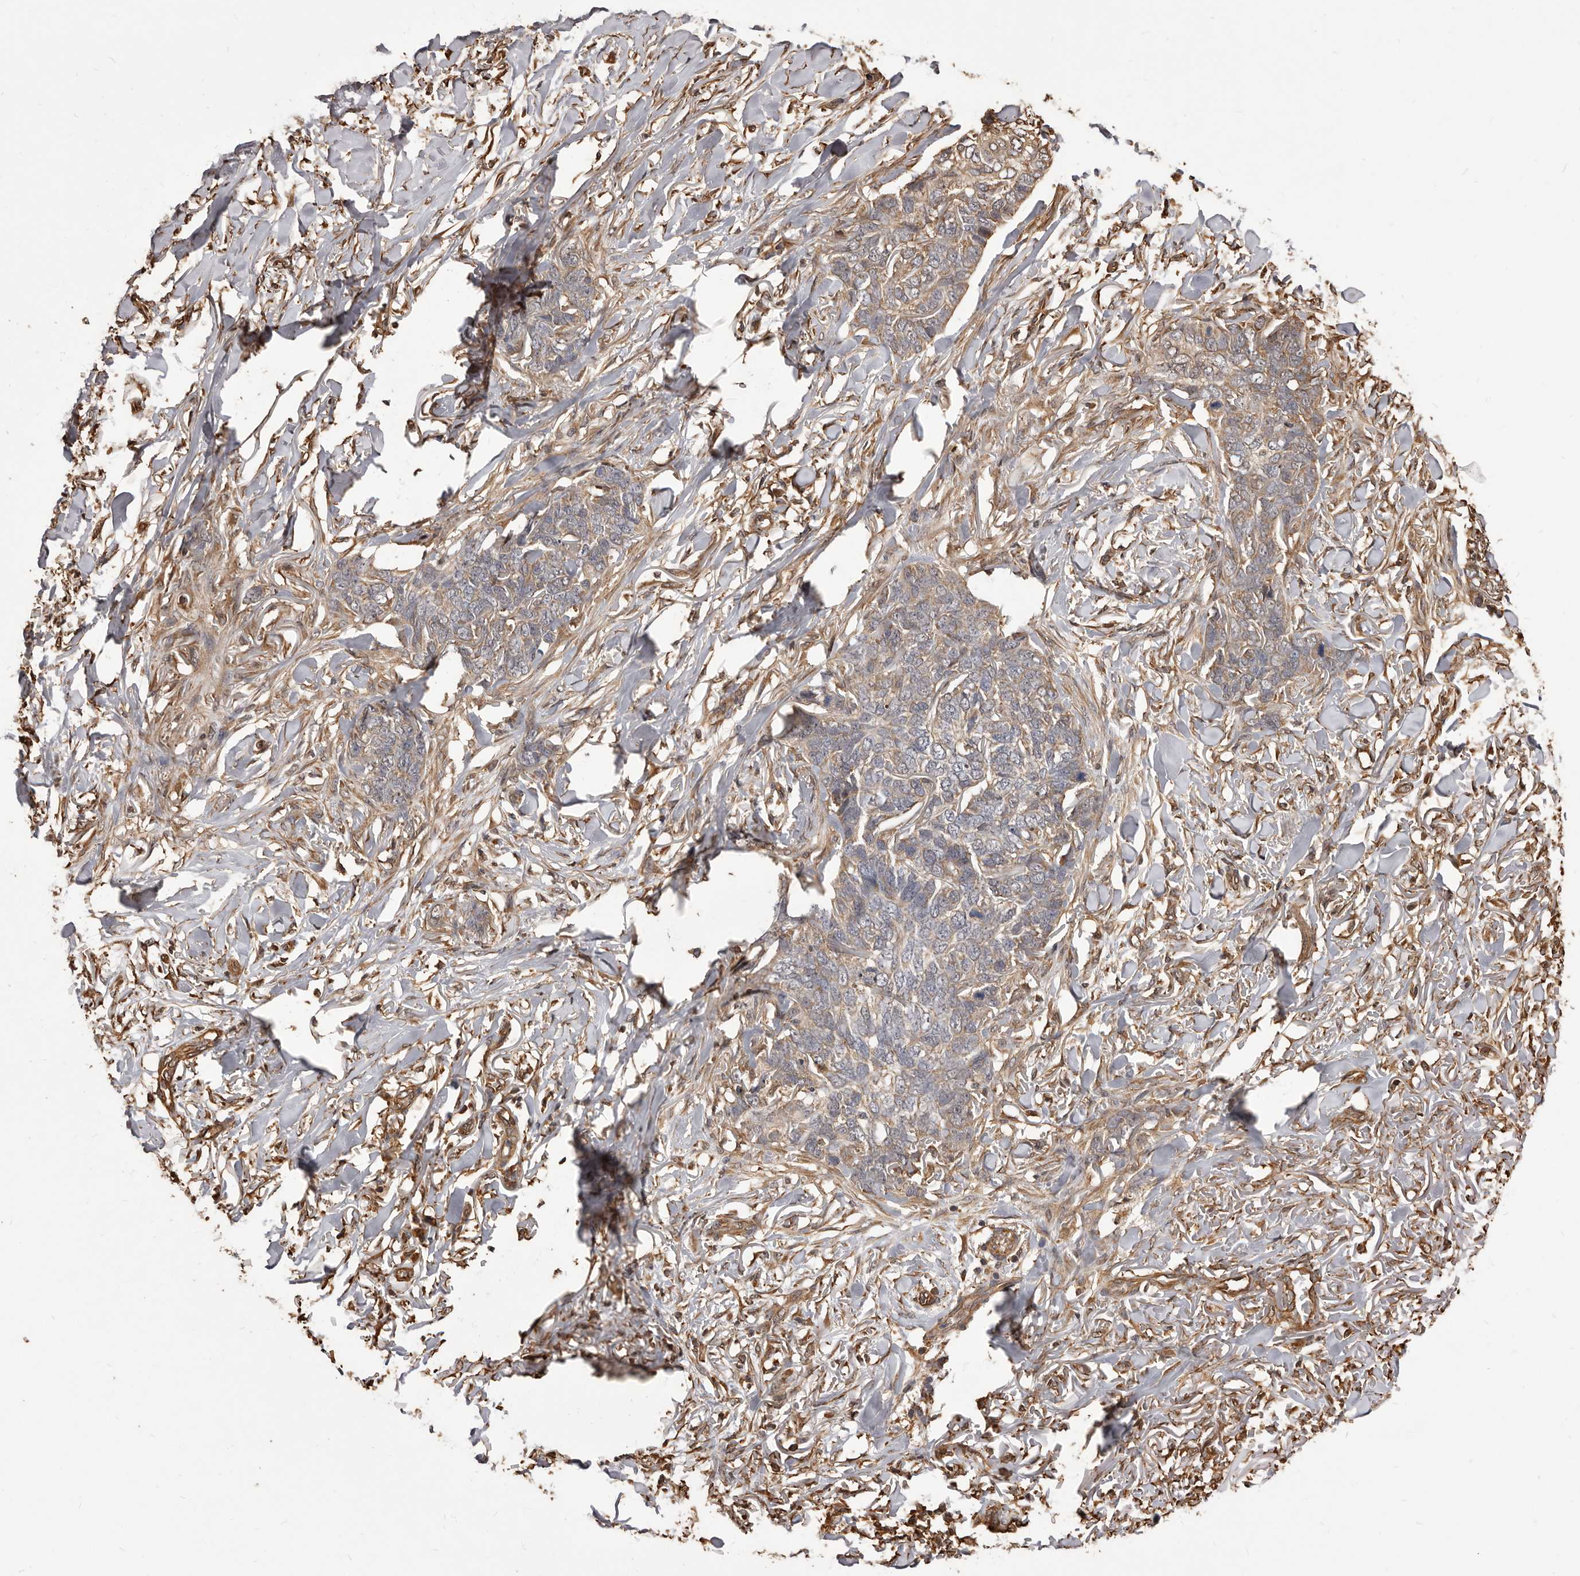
{"staining": {"intensity": "weak", "quantity": ">75%", "location": "cytoplasmic/membranous"}, "tissue": "skin cancer", "cell_type": "Tumor cells", "image_type": "cancer", "snomed": [{"axis": "morphology", "description": "Normal tissue, NOS"}, {"axis": "morphology", "description": "Basal cell carcinoma"}, {"axis": "topography", "description": "Skin"}], "caption": "Immunohistochemical staining of skin cancer (basal cell carcinoma) demonstrates weak cytoplasmic/membranous protein expression in approximately >75% of tumor cells.", "gene": "ALPK1", "patient": {"sex": "male", "age": 77}}